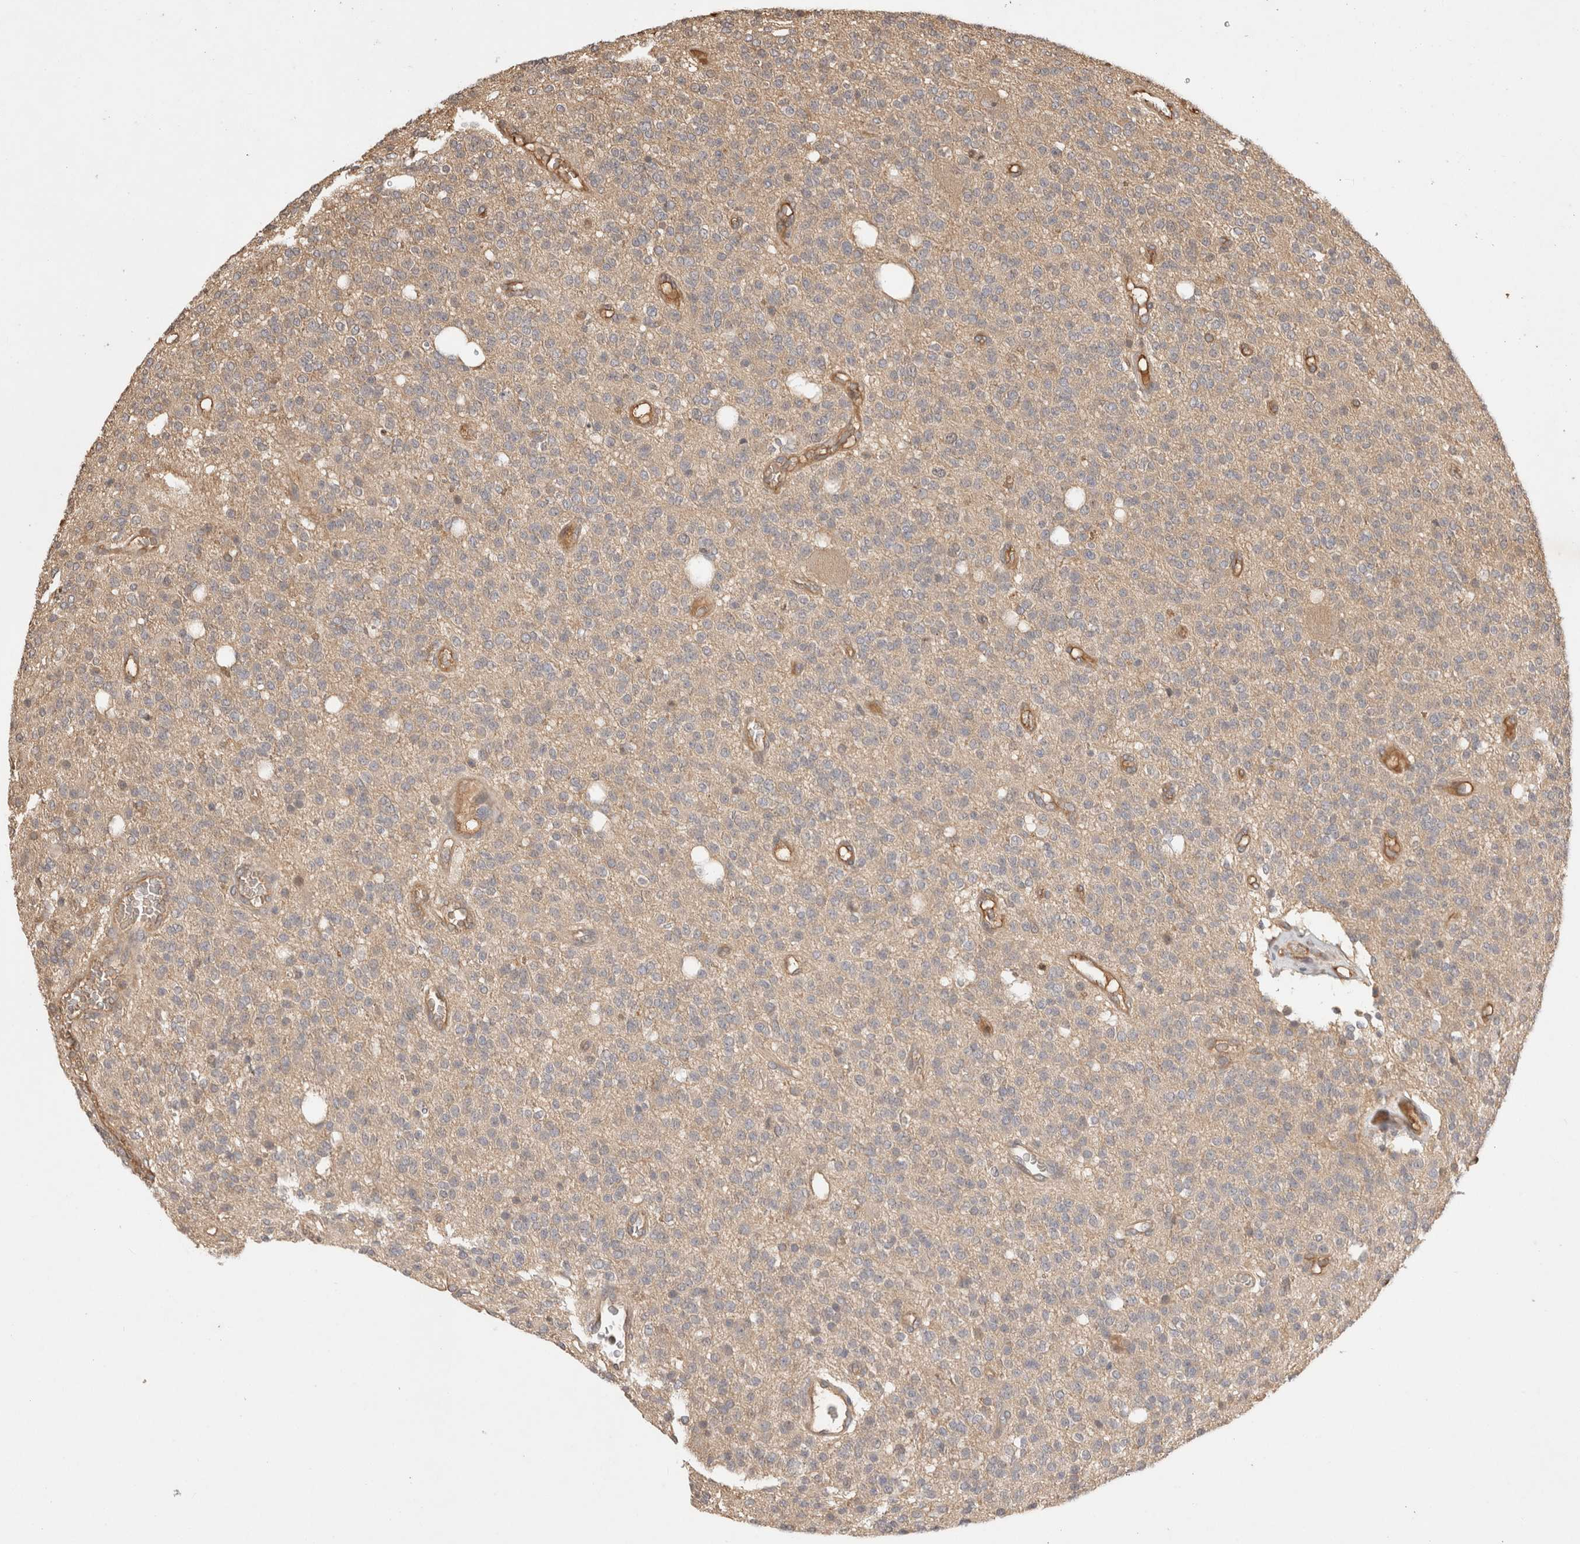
{"staining": {"intensity": "negative", "quantity": "none", "location": "none"}, "tissue": "glioma", "cell_type": "Tumor cells", "image_type": "cancer", "snomed": [{"axis": "morphology", "description": "Glioma, malignant, High grade"}, {"axis": "topography", "description": "Brain"}], "caption": "This is an immunohistochemistry (IHC) photomicrograph of human malignant glioma (high-grade). There is no staining in tumor cells.", "gene": "PRMT3", "patient": {"sex": "male", "age": 34}}